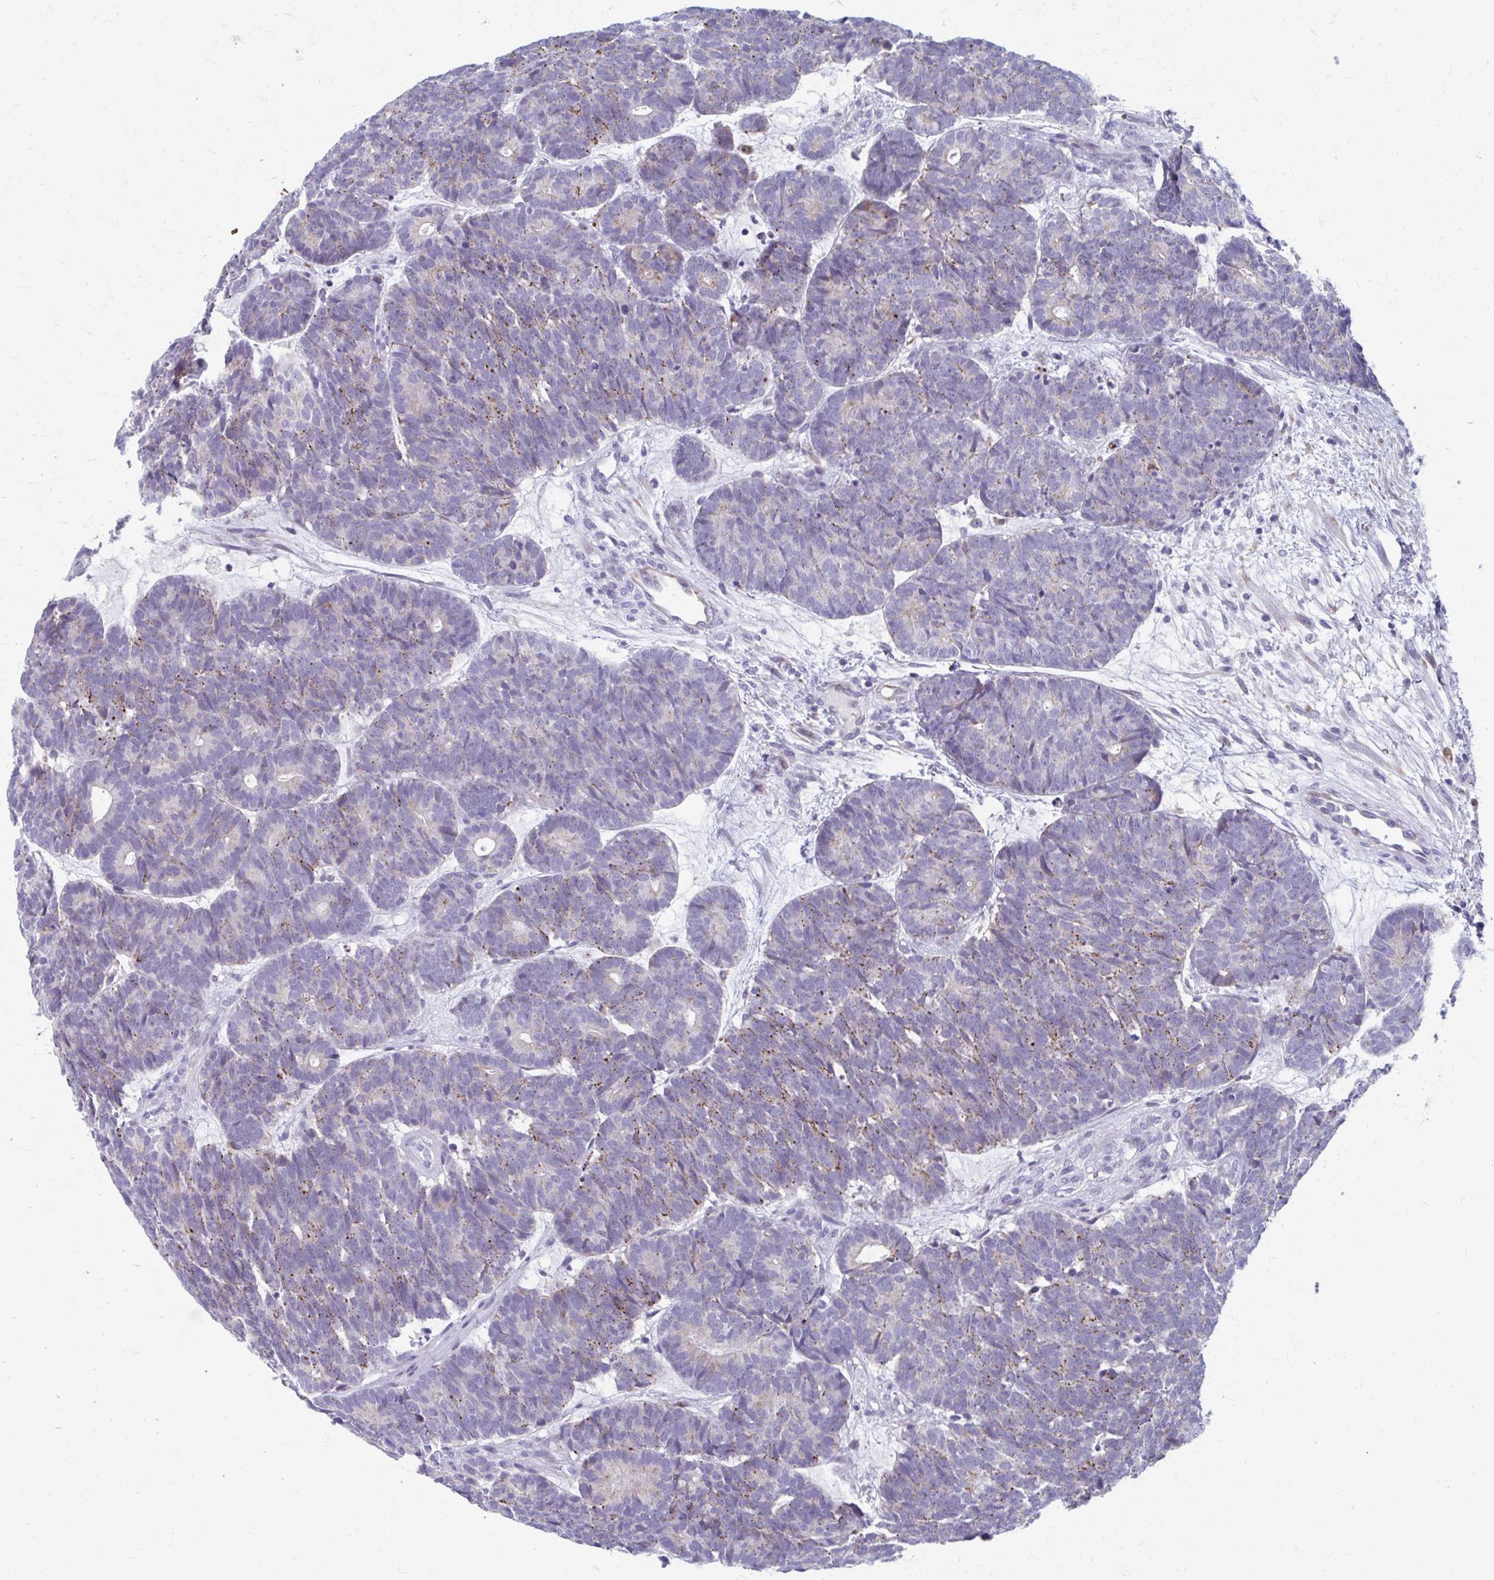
{"staining": {"intensity": "moderate", "quantity": "<25%", "location": "cytoplasmic/membranous"}, "tissue": "head and neck cancer", "cell_type": "Tumor cells", "image_type": "cancer", "snomed": [{"axis": "morphology", "description": "Adenocarcinoma, NOS"}, {"axis": "topography", "description": "Head-Neck"}], "caption": "Tumor cells display low levels of moderate cytoplasmic/membranous positivity in approximately <25% of cells in human head and neck cancer (adenocarcinoma). (DAB (3,3'-diaminobenzidine) IHC with brightfield microscopy, high magnification).", "gene": "ABHD16B", "patient": {"sex": "female", "age": 81}}